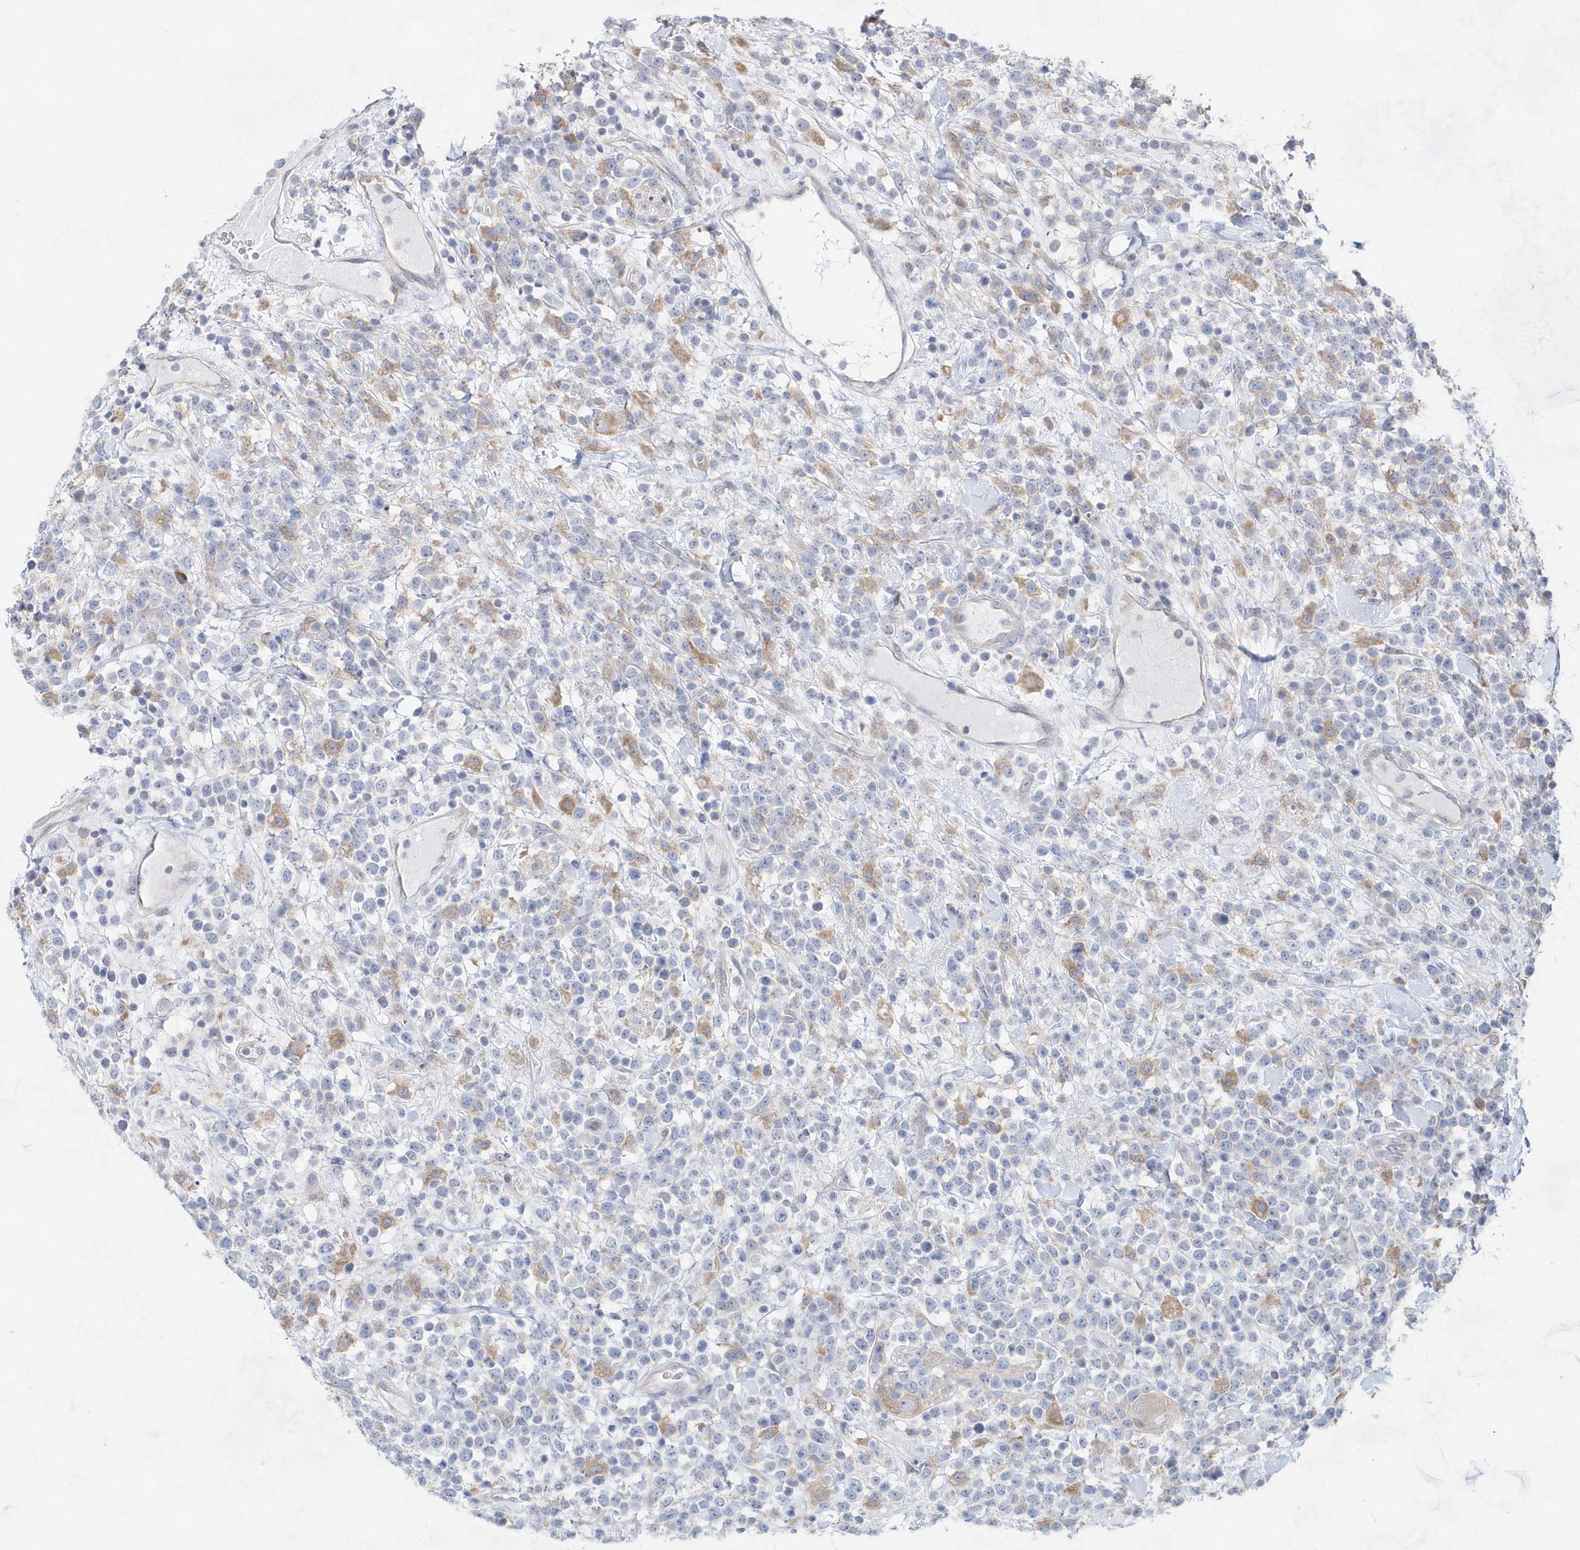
{"staining": {"intensity": "negative", "quantity": "none", "location": "none"}, "tissue": "lymphoma", "cell_type": "Tumor cells", "image_type": "cancer", "snomed": [{"axis": "morphology", "description": "Malignant lymphoma, non-Hodgkin's type, High grade"}, {"axis": "topography", "description": "Colon"}], "caption": "Immunohistochemistry photomicrograph of neoplastic tissue: human lymphoma stained with DAB exhibits no significant protein positivity in tumor cells.", "gene": "BDH2", "patient": {"sex": "female", "age": 53}}